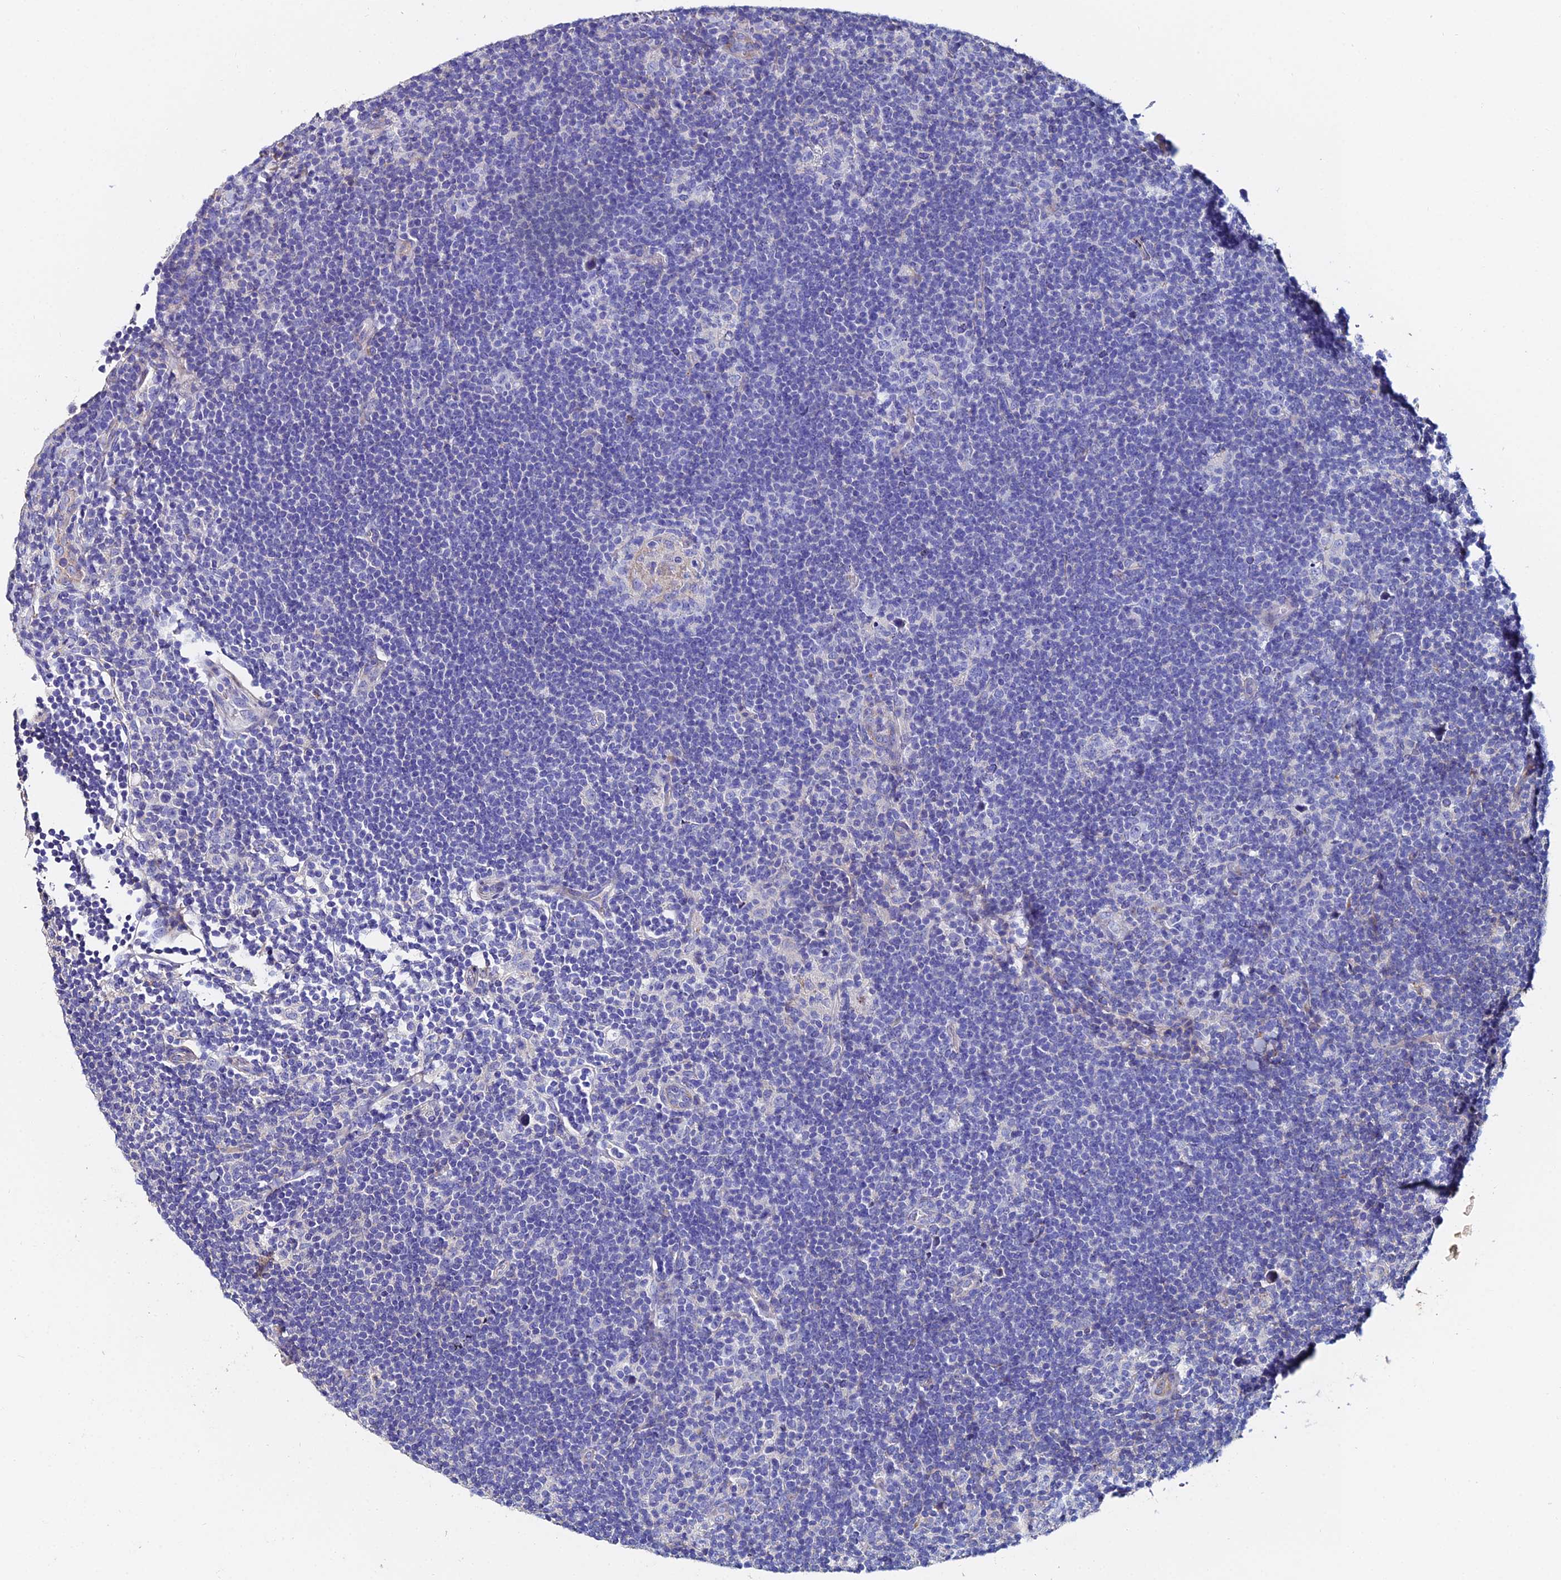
{"staining": {"intensity": "negative", "quantity": "none", "location": "none"}, "tissue": "lymphoma", "cell_type": "Tumor cells", "image_type": "cancer", "snomed": [{"axis": "morphology", "description": "Hodgkin's disease, NOS"}, {"axis": "topography", "description": "Lymph node"}], "caption": "Micrograph shows no significant protein positivity in tumor cells of Hodgkin's disease.", "gene": "C6", "patient": {"sex": "female", "age": 57}}